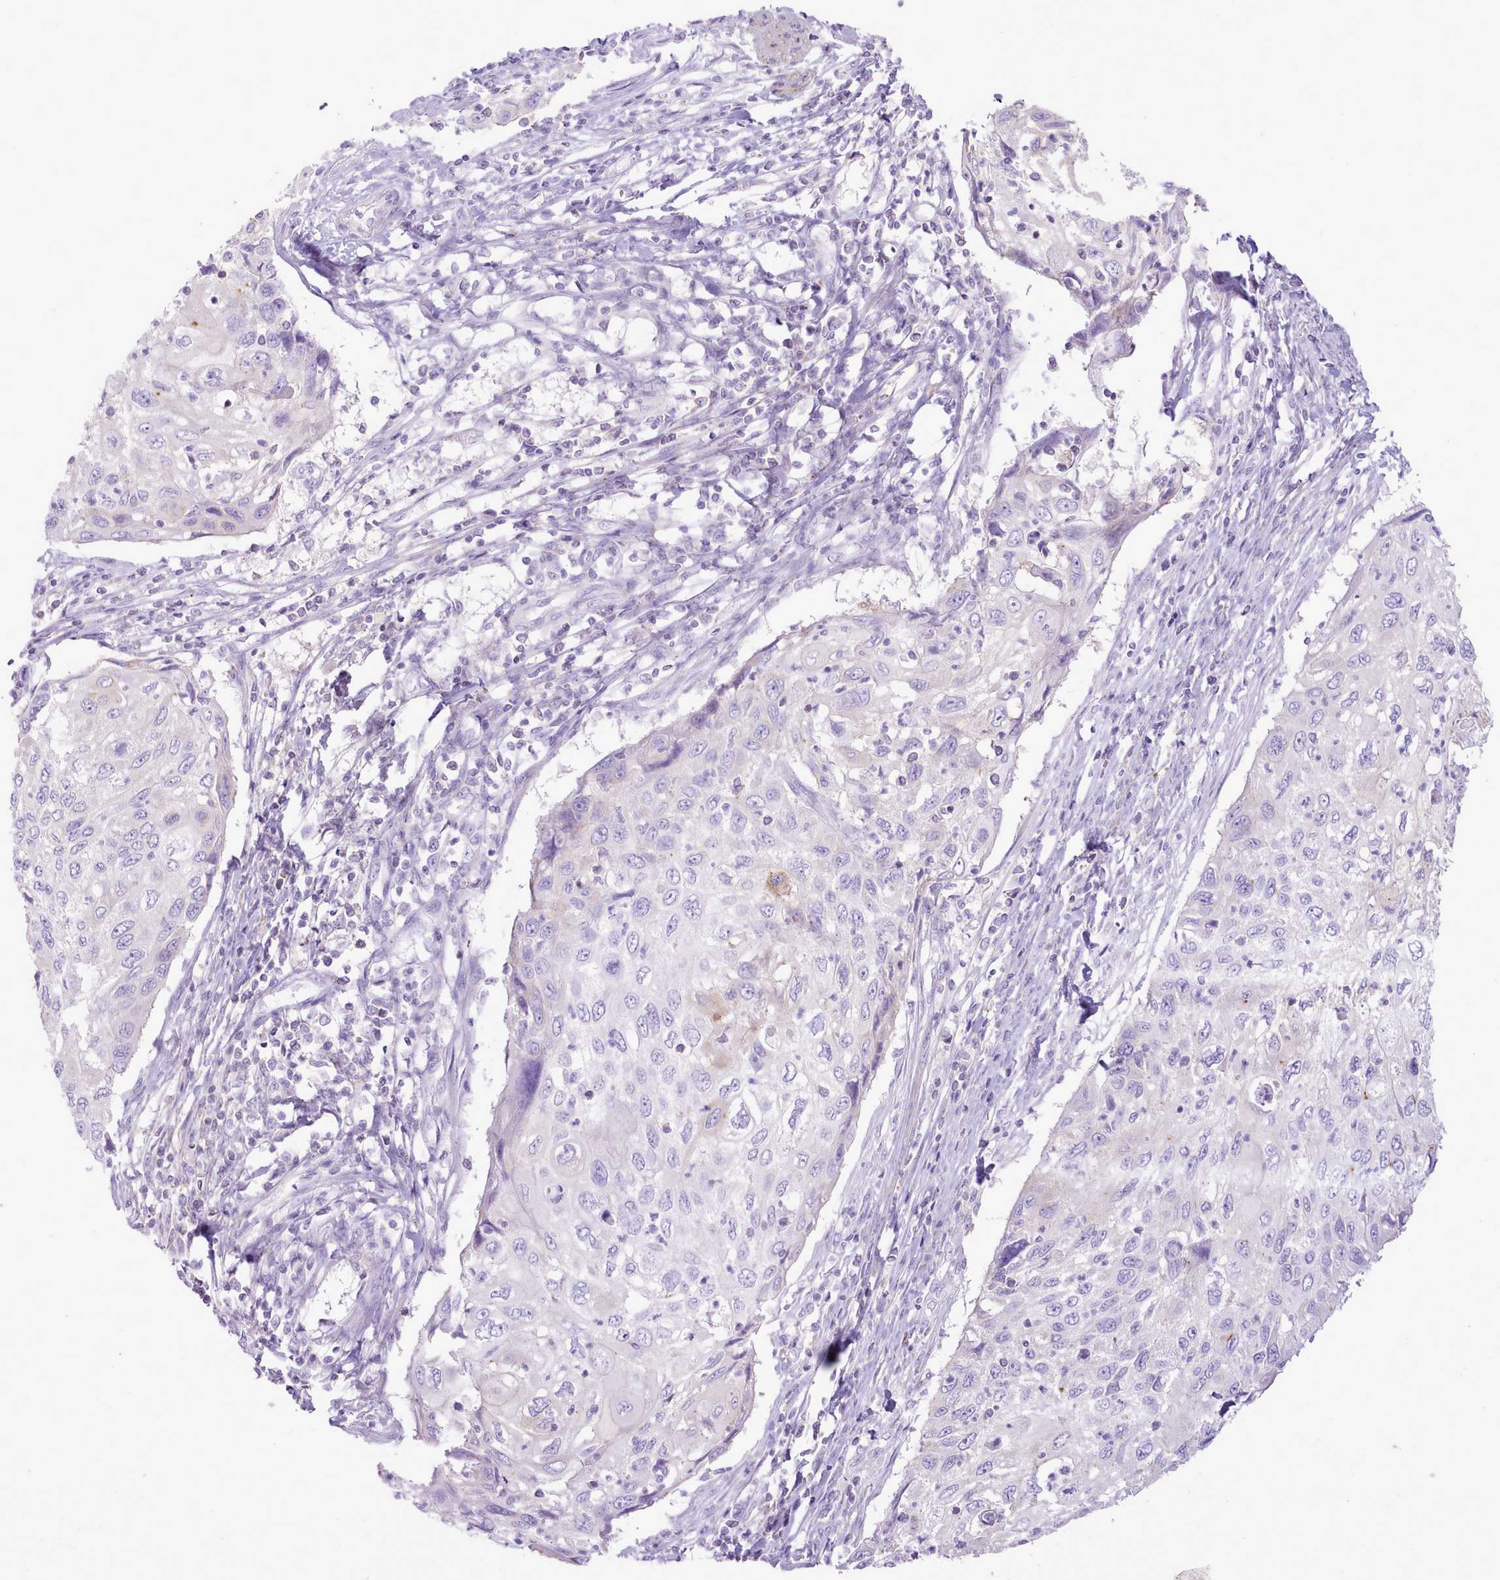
{"staining": {"intensity": "negative", "quantity": "none", "location": "none"}, "tissue": "cervical cancer", "cell_type": "Tumor cells", "image_type": "cancer", "snomed": [{"axis": "morphology", "description": "Squamous cell carcinoma, NOS"}, {"axis": "topography", "description": "Cervix"}], "caption": "Protein analysis of cervical squamous cell carcinoma demonstrates no significant staining in tumor cells. (DAB immunohistochemistry (IHC), high magnification).", "gene": "MDFI", "patient": {"sex": "female", "age": 70}}